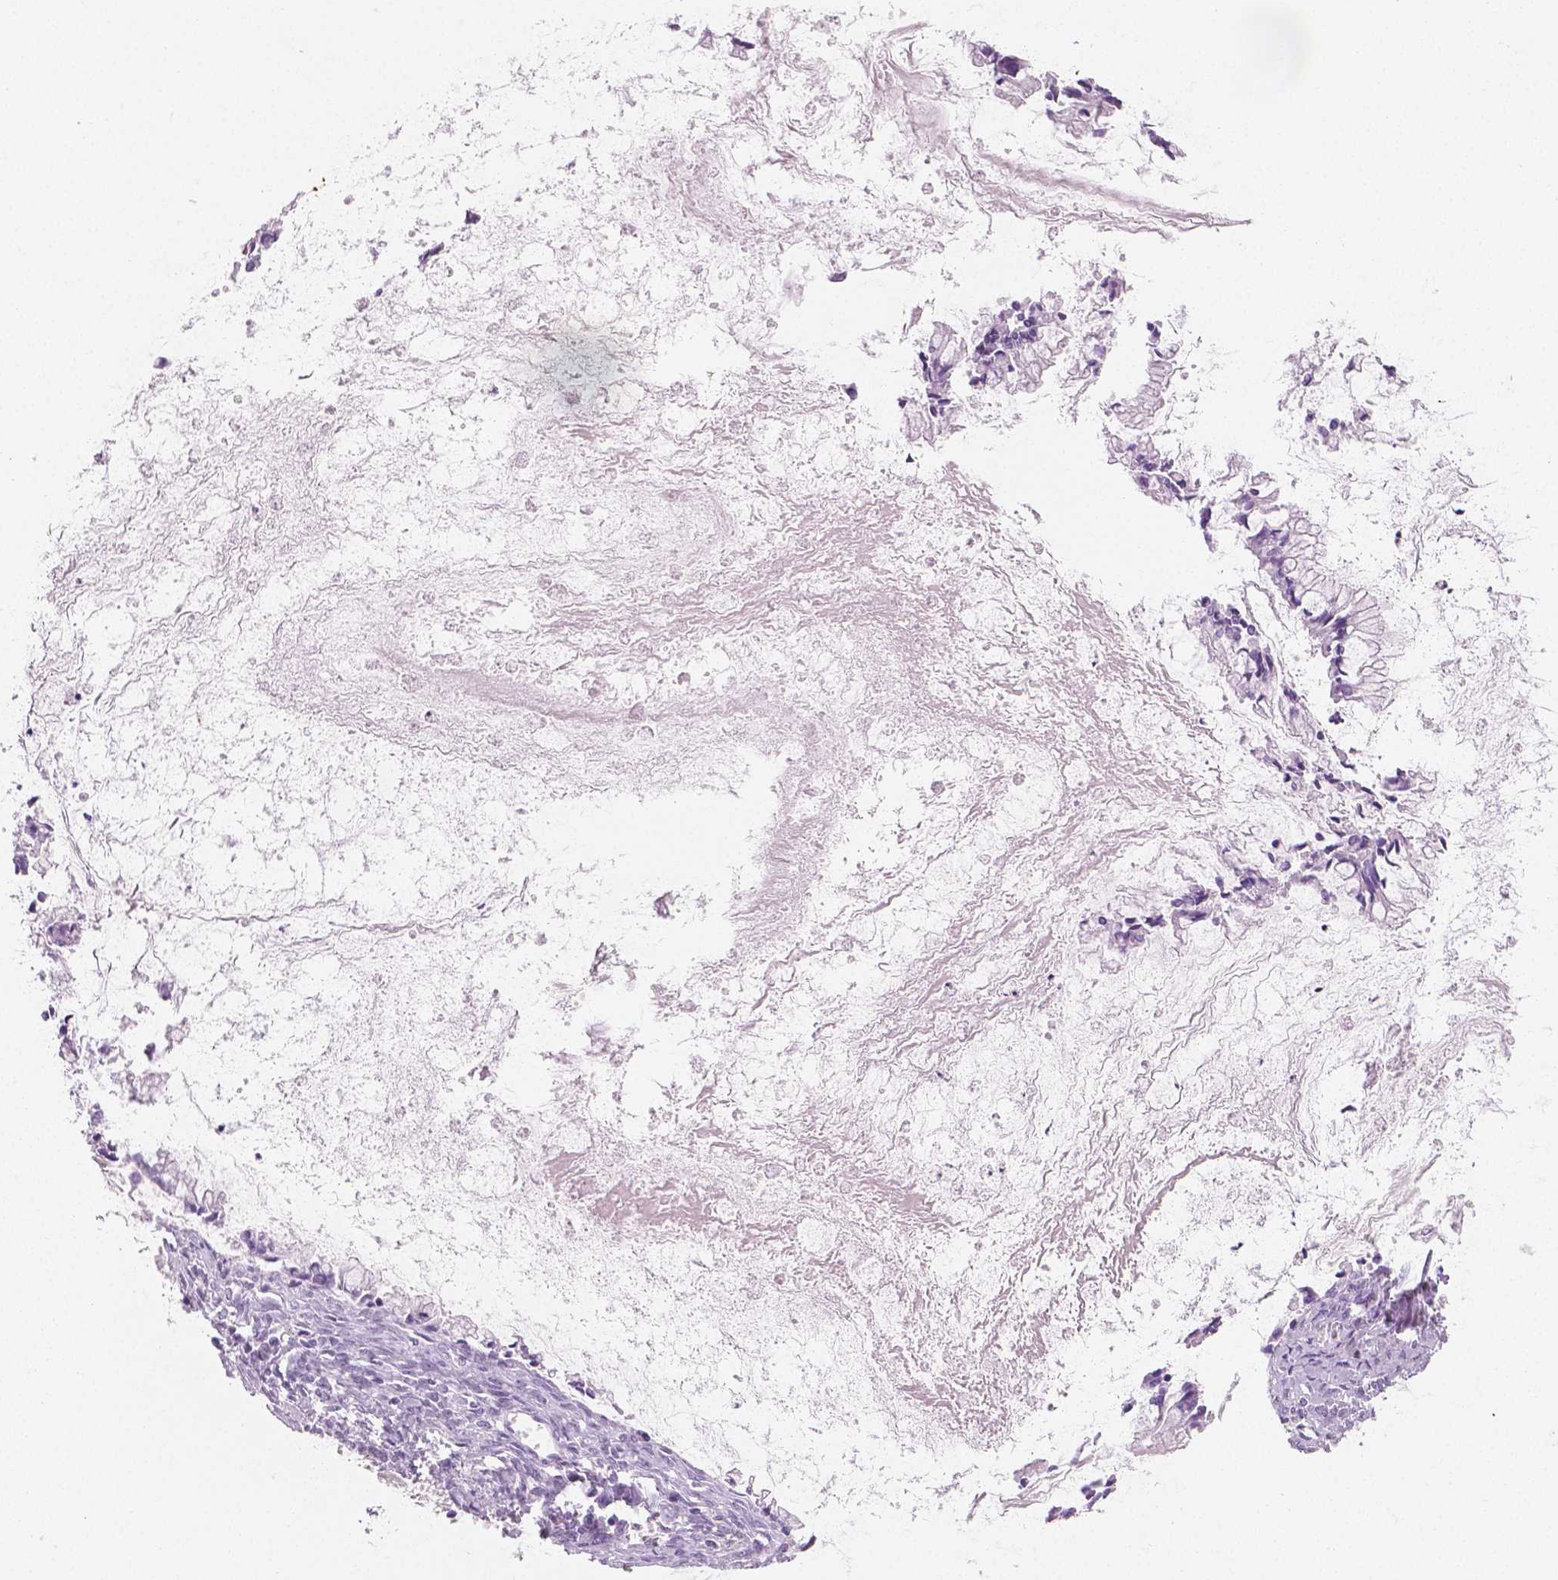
{"staining": {"intensity": "negative", "quantity": "none", "location": "none"}, "tissue": "ovarian cancer", "cell_type": "Tumor cells", "image_type": "cancer", "snomed": [{"axis": "morphology", "description": "Cystadenocarcinoma, mucinous, NOS"}, {"axis": "topography", "description": "Ovary"}], "caption": "There is no significant staining in tumor cells of mucinous cystadenocarcinoma (ovarian).", "gene": "PLIN4", "patient": {"sex": "female", "age": 67}}